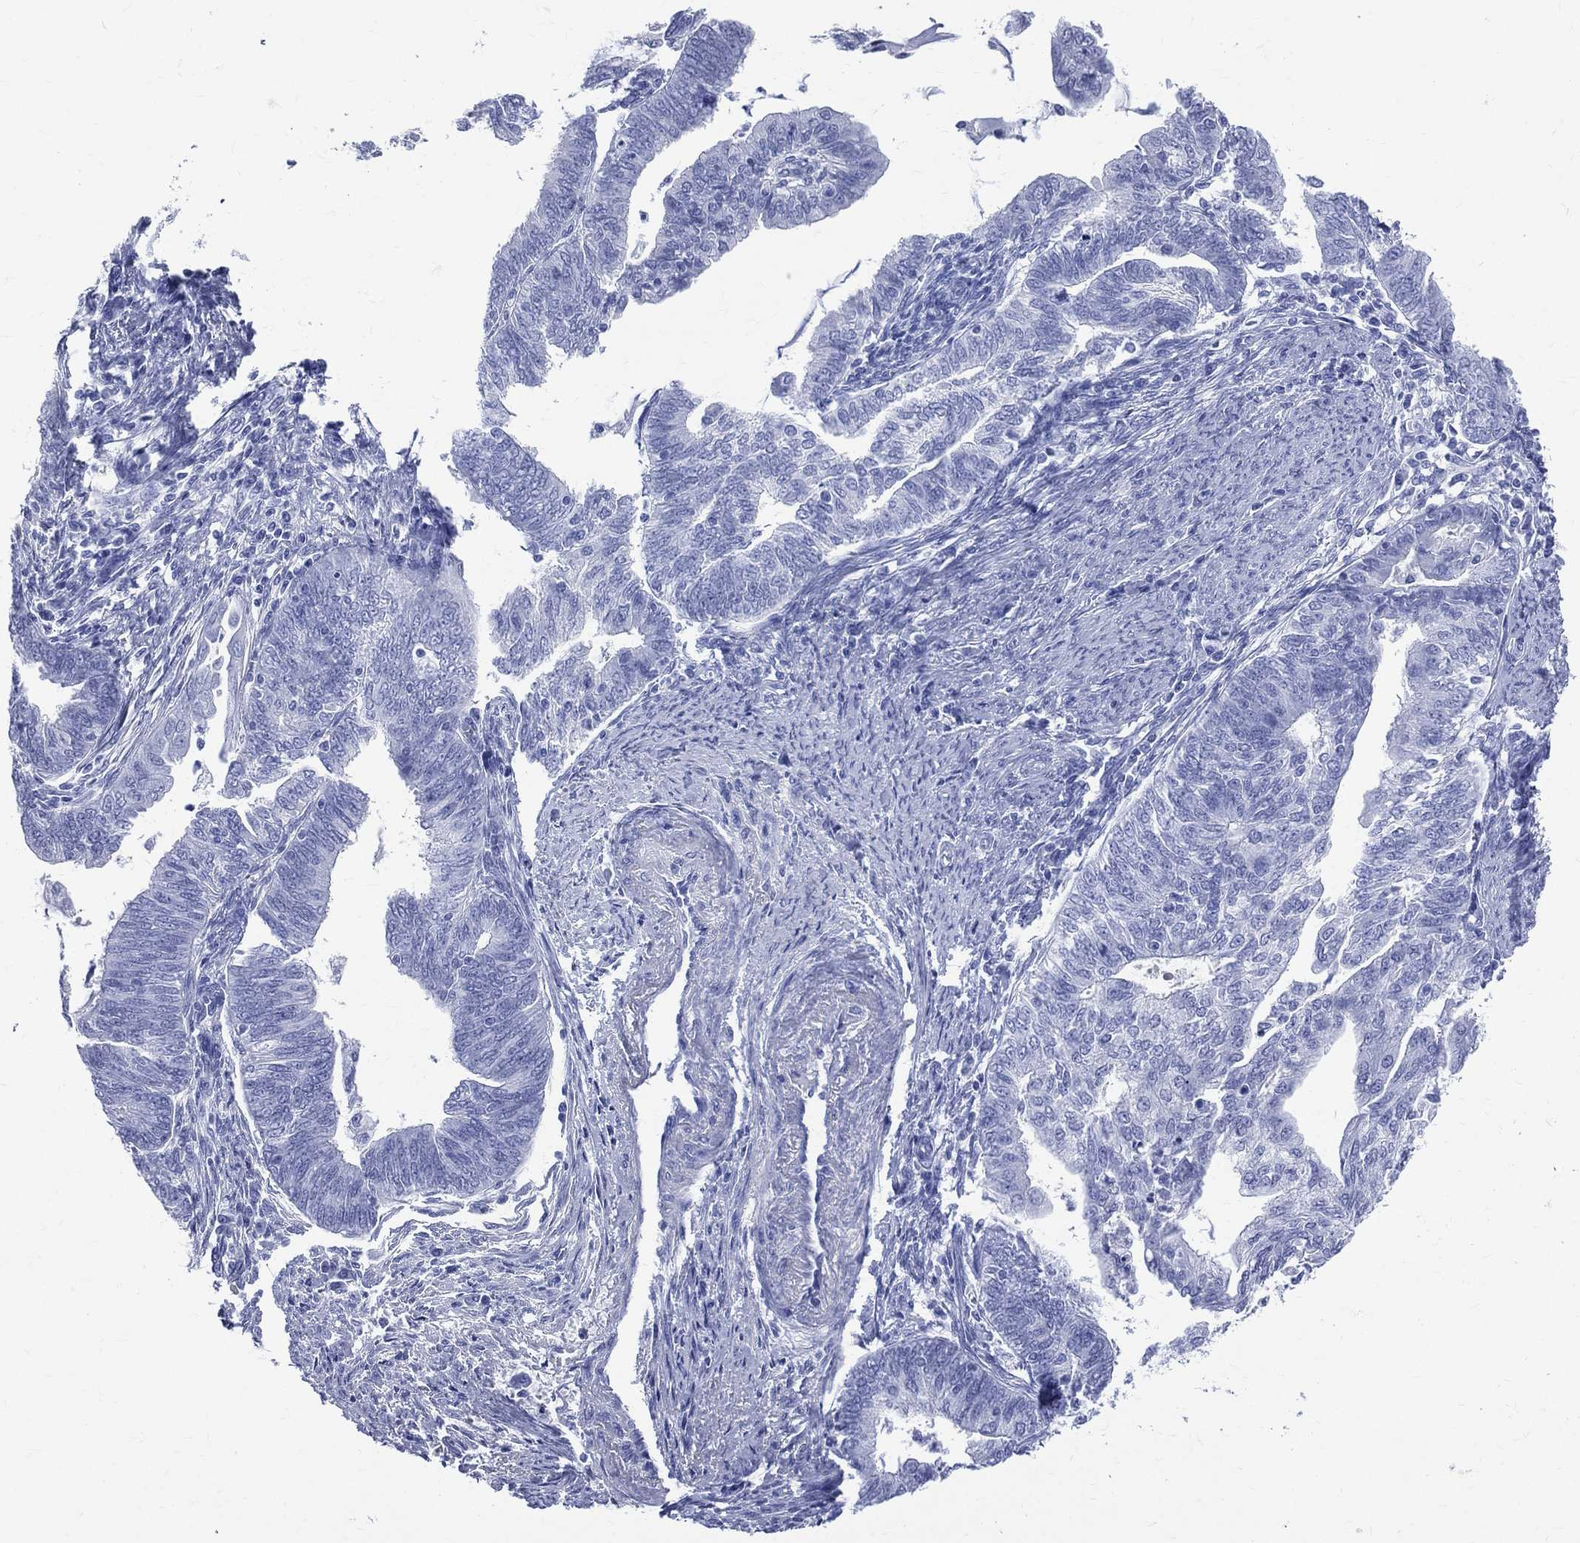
{"staining": {"intensity": "negative", "quantity": "none", "location": "none"}, "tissue": "endometrial cancer", "cell_type": "Tumor cells", "image_type": "cancer", "snomed": [{"axis": "morphology", "description": "Adenocarcinoma, NOS"}, {"axis": "topography", "description": "Endometrium"}], "caption": "IHC photomicrograph of neoplastic tissue: human endometrial cancer stained with DAB exhibits no significant protein staining in tumor cells.", "gene": "SYP", "patient": {"sex": "female", "age": 82}}